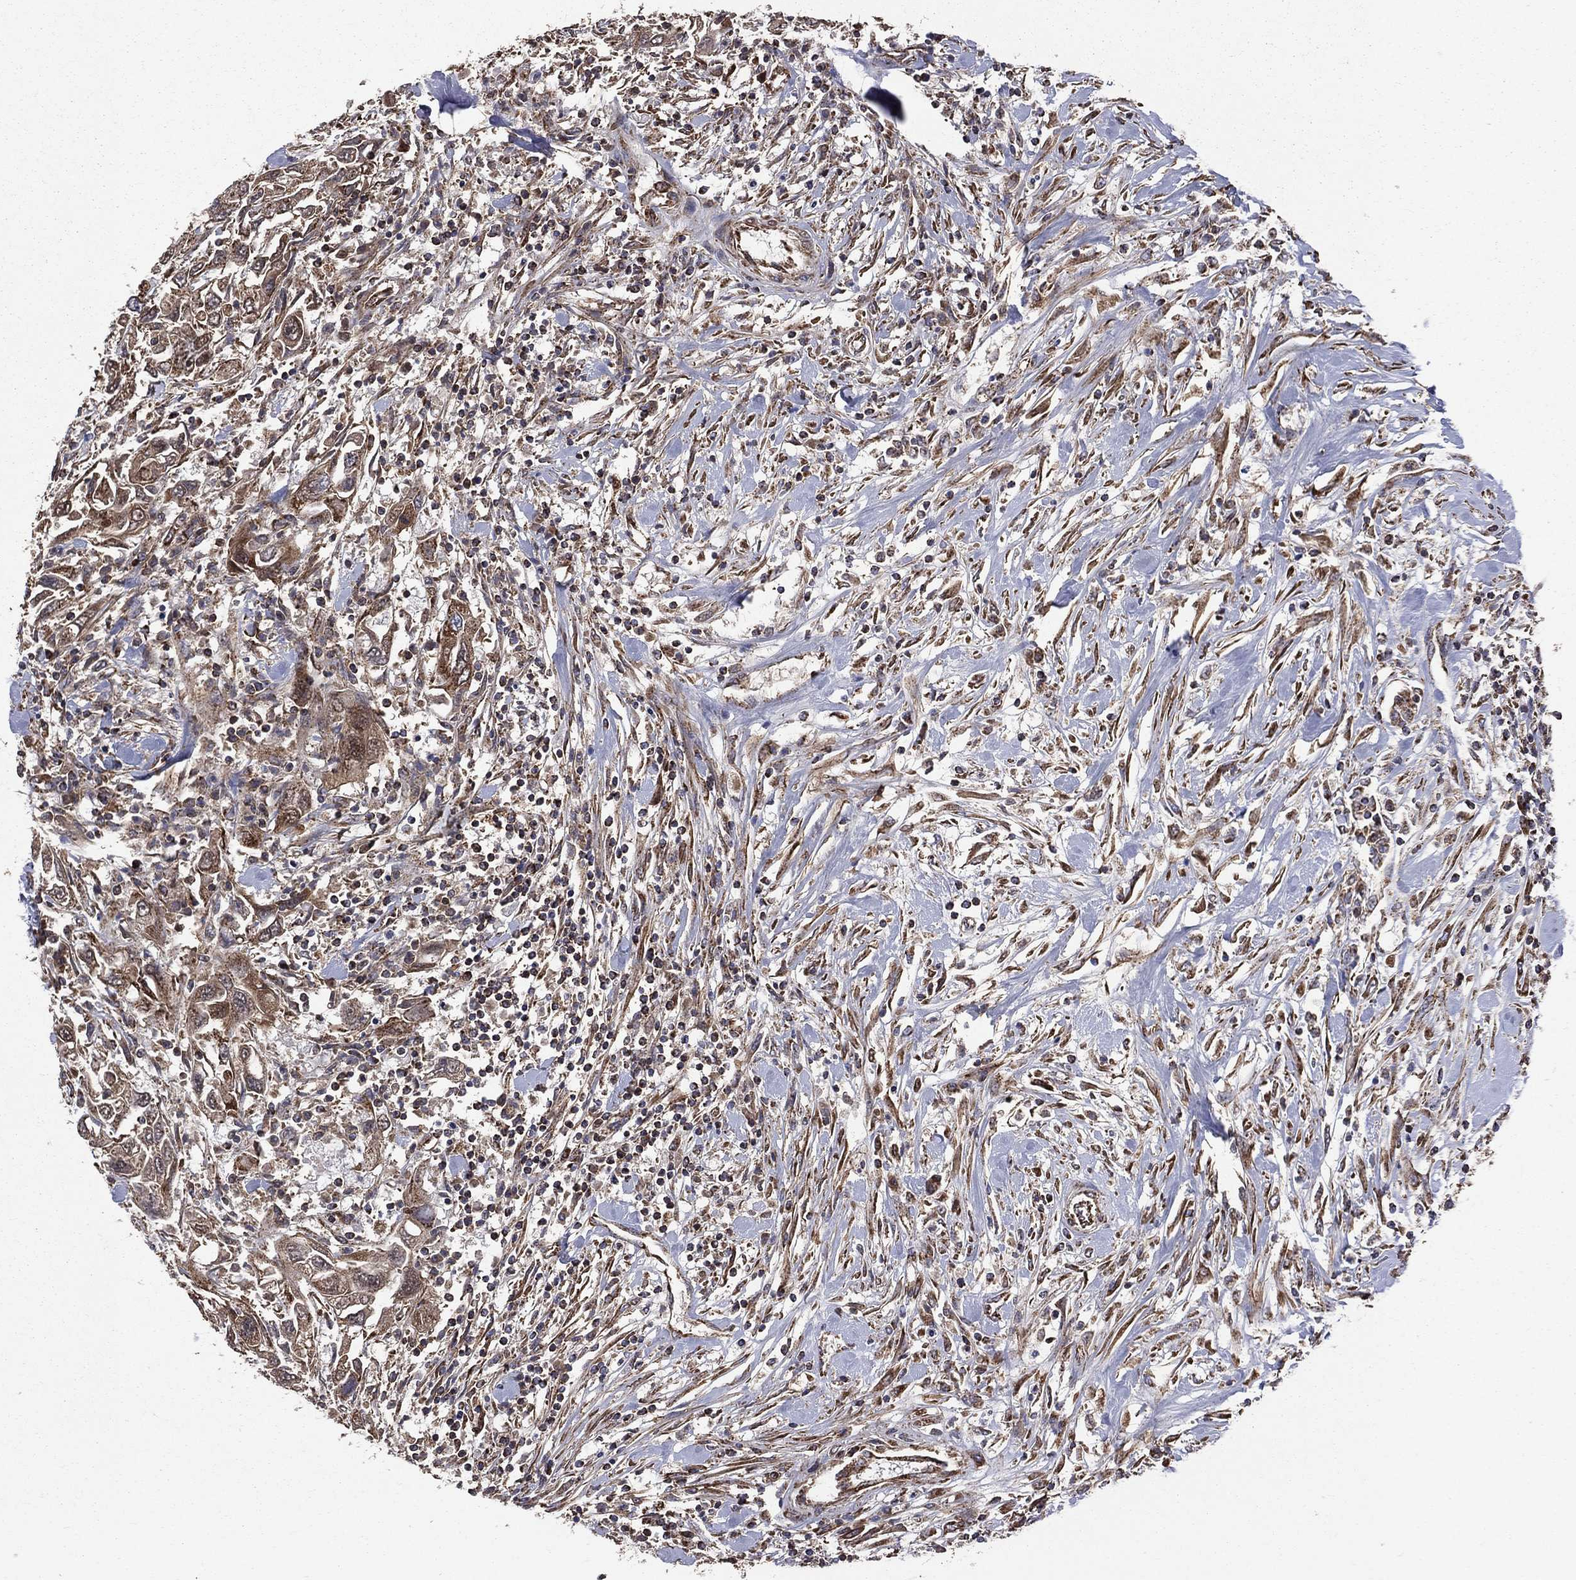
{"staining": {"intensity": "moderate", "quantity": ">75%", "location": "cytoplasmic/membranous"}, "tissue": "urothelial cancer", "cell_type": "Tumor cells", "image_type": "cancer", "snomed": [{"axis": "morphology", "description": "Urothelial carcinoma, High grade"}, {"axis": "topography", "description": "Urinary bladder"}], "caption": "Human high-grade urothelial carcinoma stained with a brown dye demonstrates moderate cytoplasmic/membranous positive positivity in about >75% of tumor cells.", "gene": "GOT2", "patient": {"sex": "male", "age": 76}}